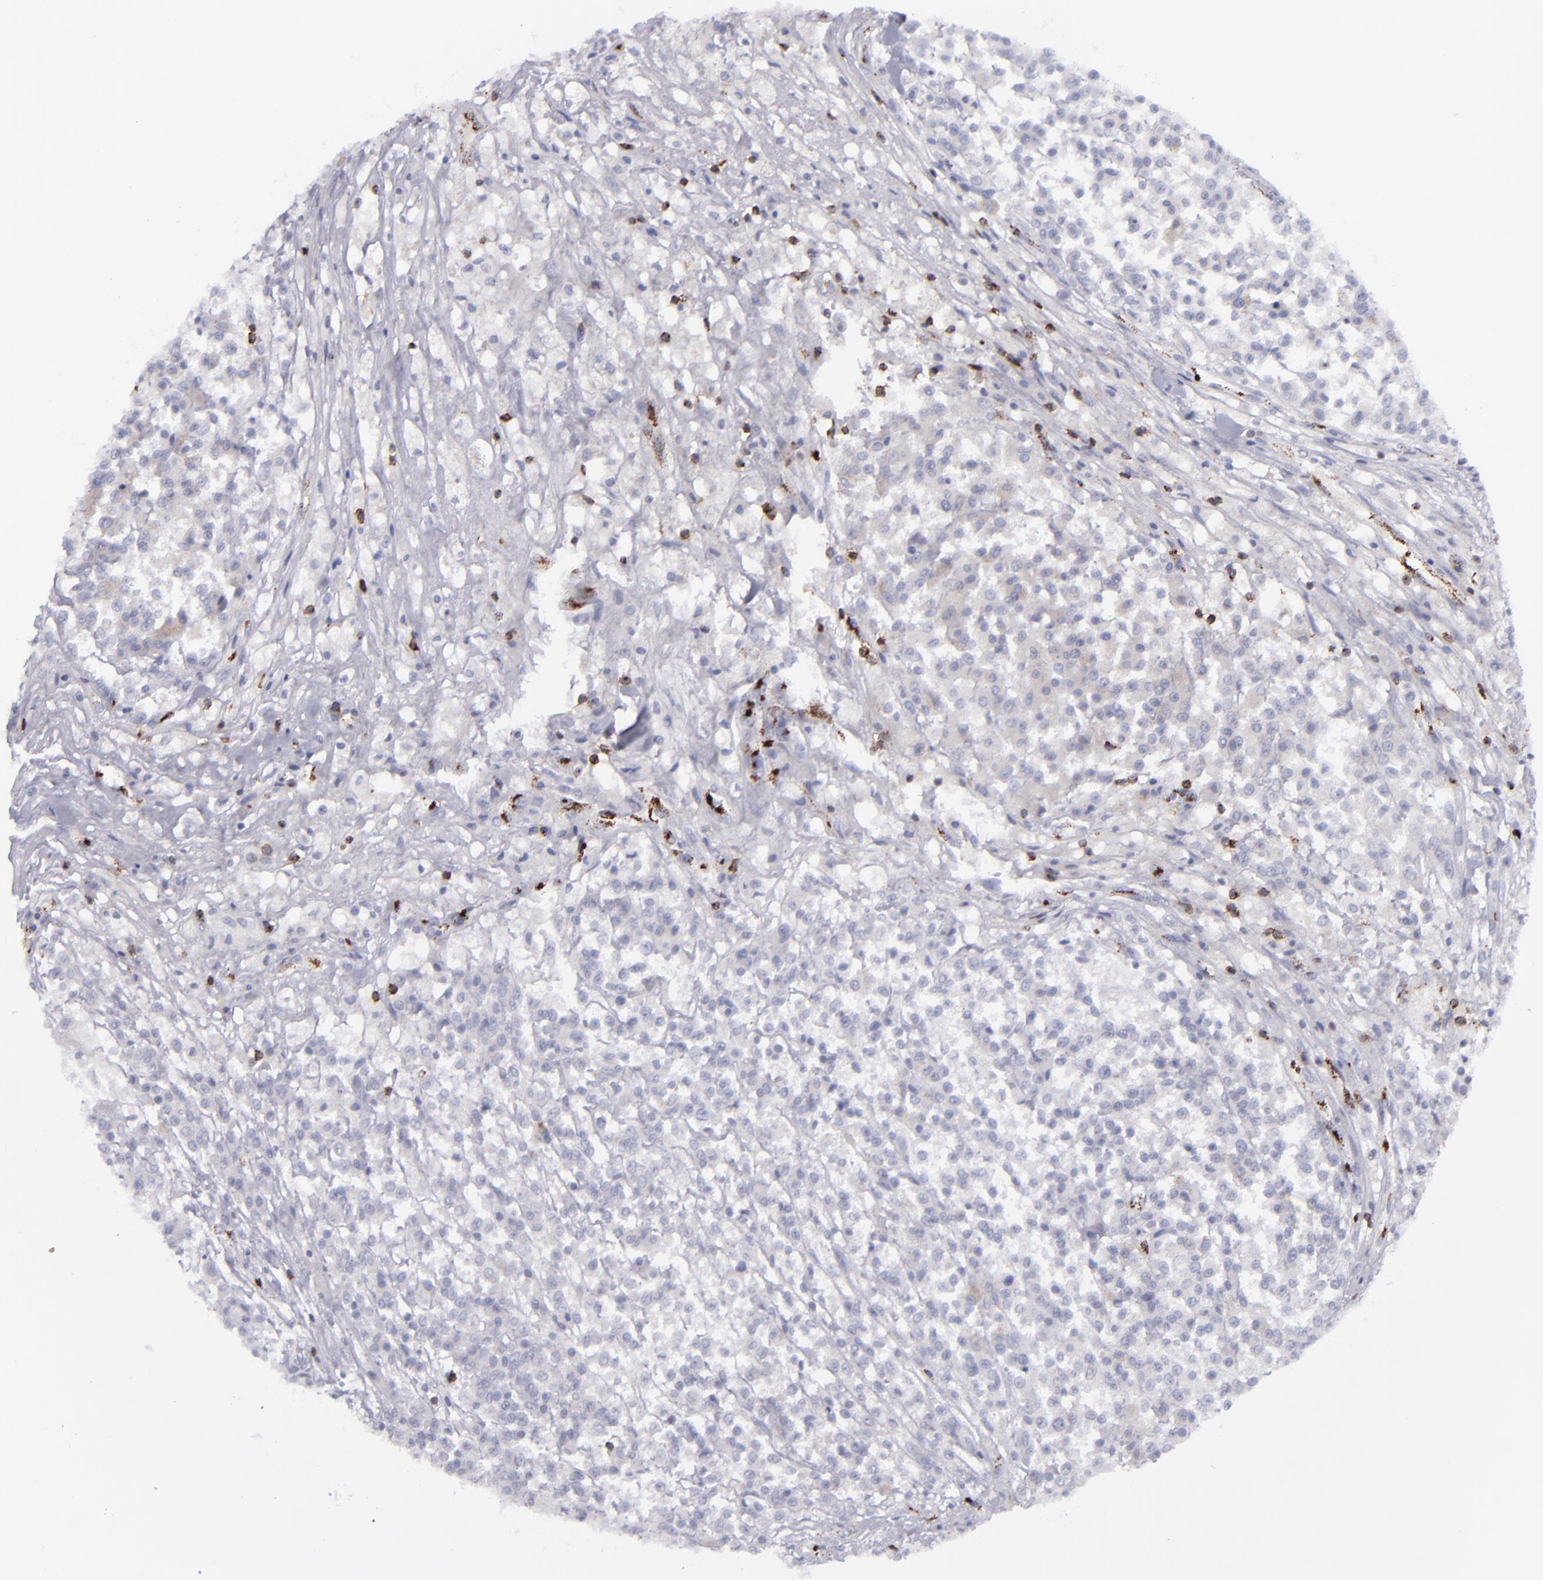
{"staining": {"intensity": "weak", "quantity": "<25%", "location": "cytoplasmic/membranous"}, "tissue": "testis cancer", "cell_type": "Tumor cells", "image_type": "cancer", "snomed": [{"axis": "morphology", "description": "Seminoma, NOS"}, {"axis": "topography", "description": "Testis"}], "caption": "Testis seminoma was stained to show a protein in brown. There is no significant staining in tumor cells.", "gene": "CD27", "patient": {"sex": "male", "age": 59}}